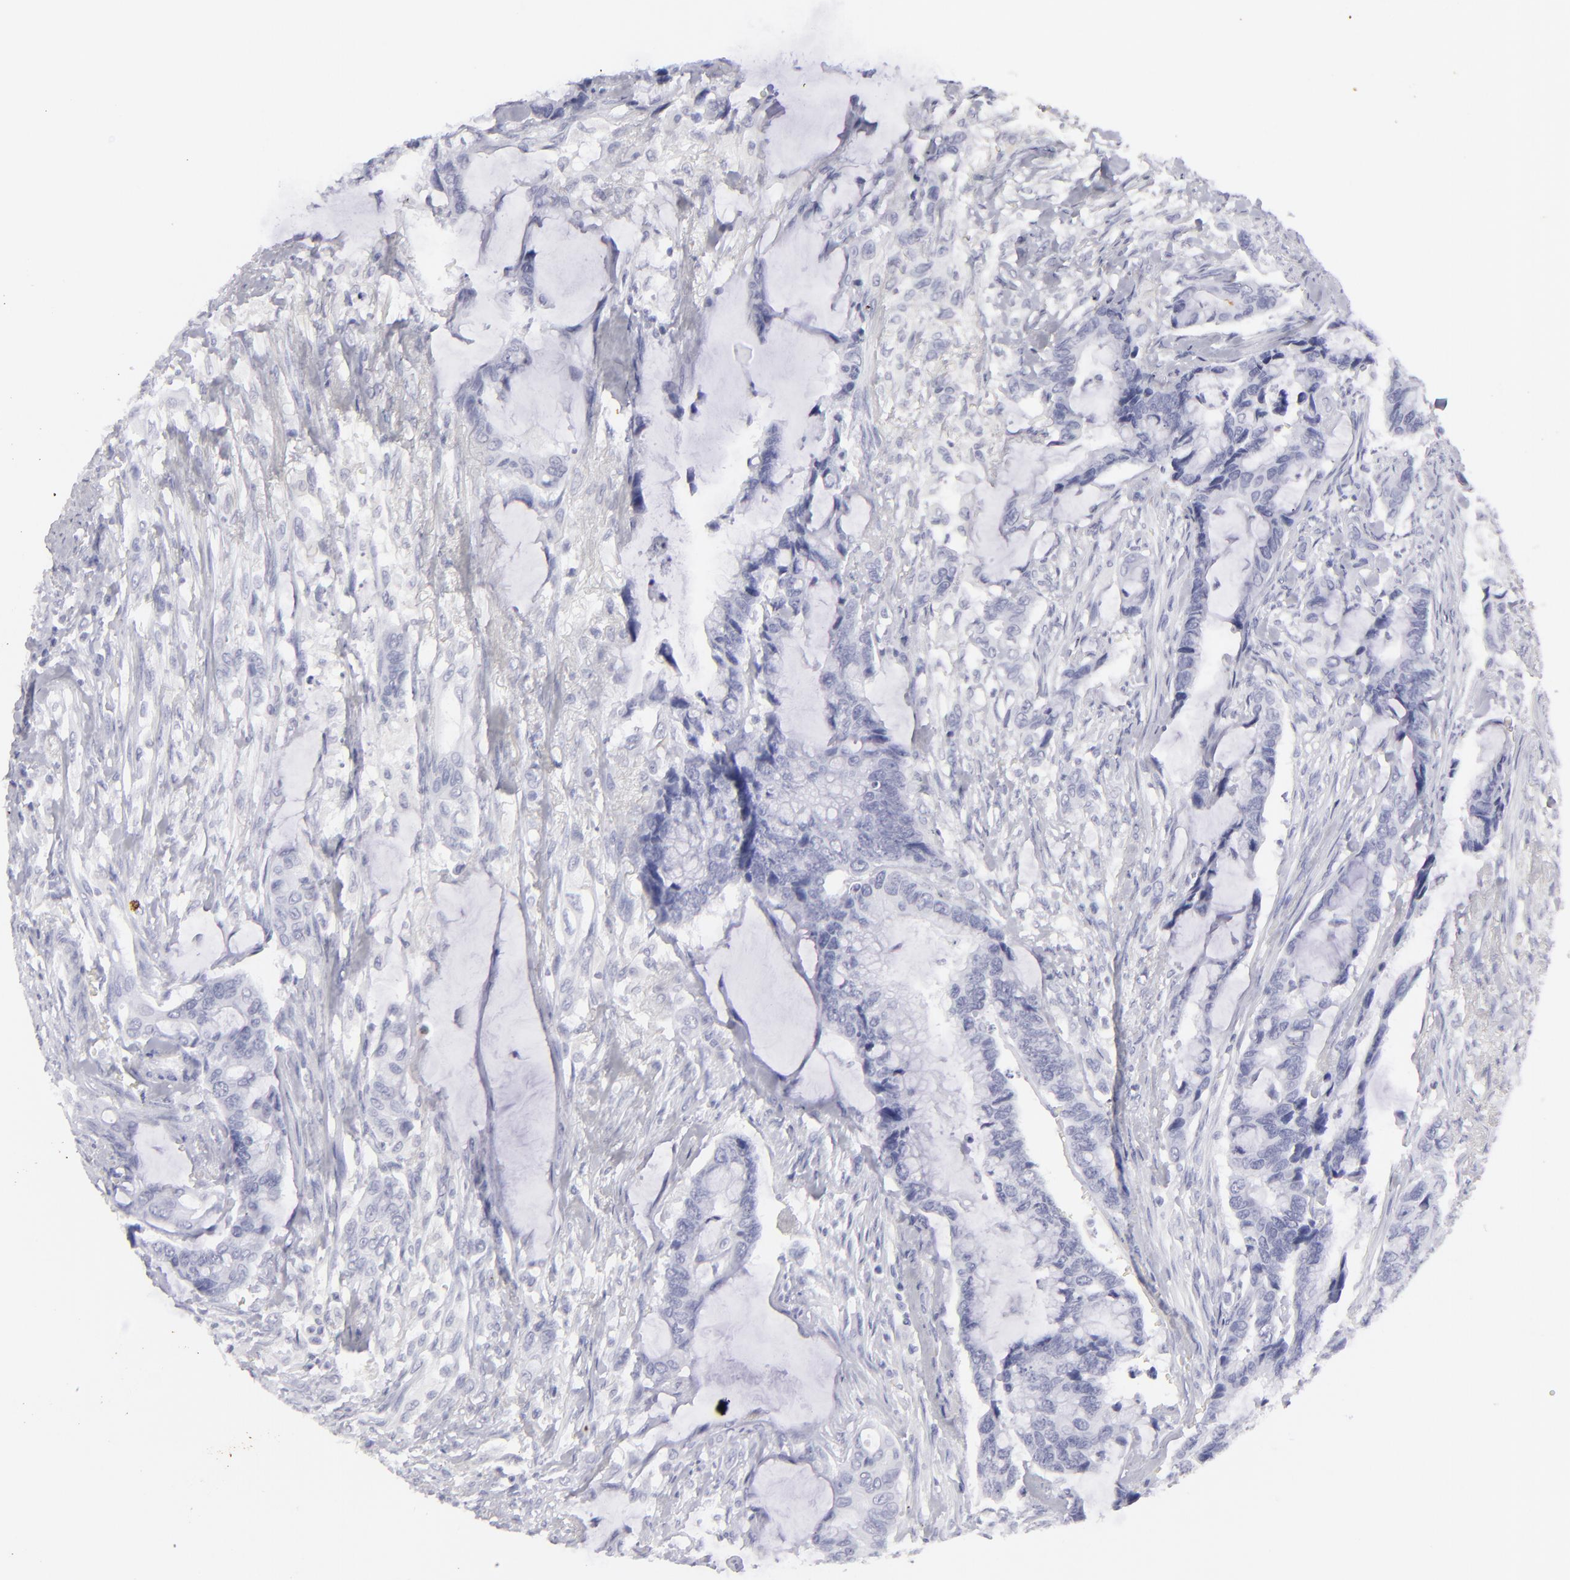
{"staining": {"intensity": "negative", "quantity": "none", "location": "none"}, "tissue": "colorectal cancer", "cell_type": "Tumor cells", "image_type": "cancer", "snomed": [{"axis": "morphology", "description": "Adenocarcinoma, NOS"}, {"axis": "topography", "description": "Rectum"}], "caption": "Tumor cells are negative for brown protein staining in colorectal cancer.", "gene": "KRT1", "patient": {"sex": "female", "age": 59}}